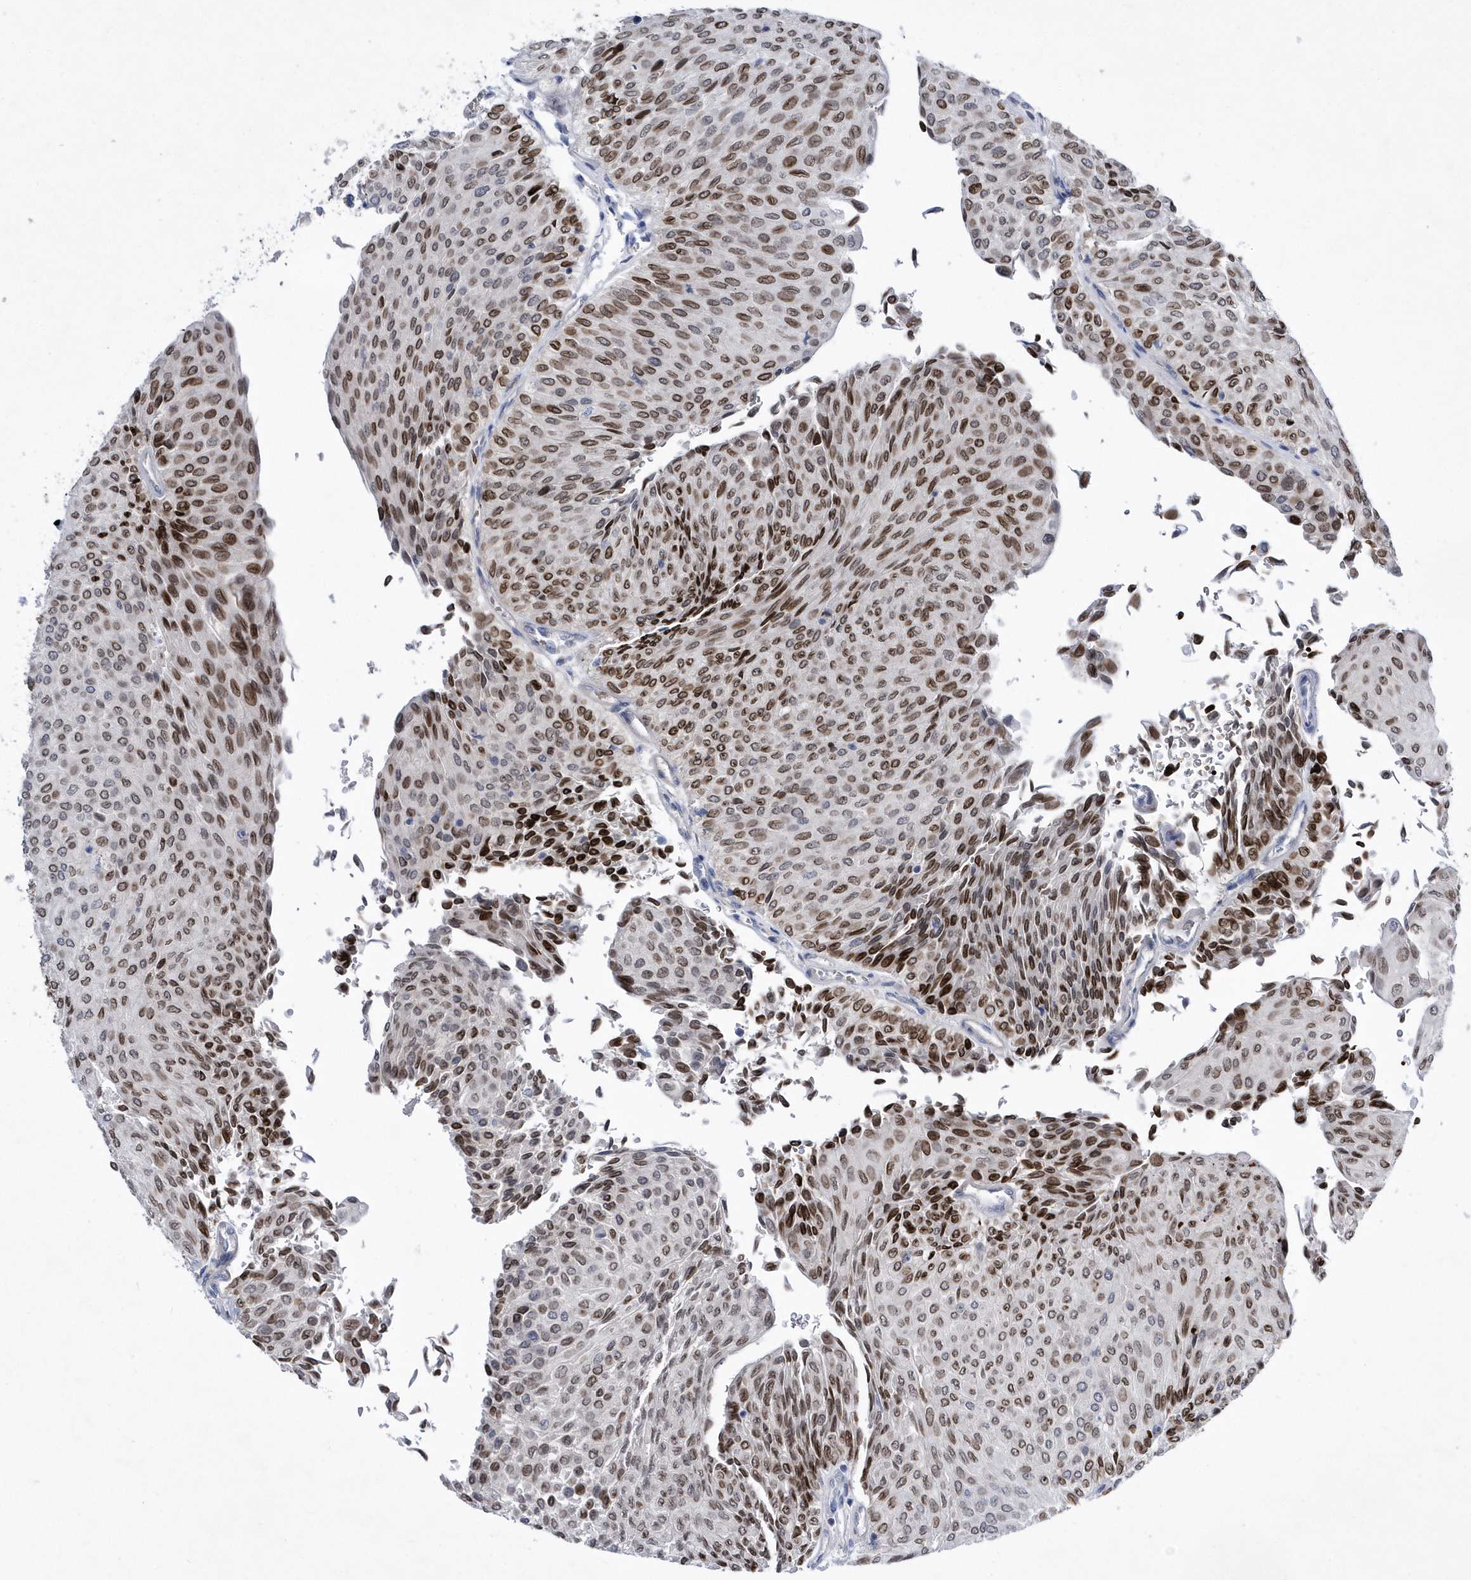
{"staining": {"intensity": "moderate", "quantity": ">75%", "location": "cytoplasmic/membranous,nuclear"}, "tissue": "urothelial cancer", "cell_type": "Tumor cells", "image_type": "cancer", "snomed": [{"axis": "morphology", "description": "Urothelial carcinoma, Low grade"}, {"axis": "topography", "description": "Urinary bladder"}], "caption": "Urothelial carcinoma (low-grade) tissue reveals moderate cytoplasmic/membranous and nuclear expression in approximately >75% of tumor cells Using DAB (3,3'-diaminobenzidine) (brown) and hematoxylin (blue) stains, captured at high magnification using brightfield microscopy.", "gene": "ZNF875", "patient": {"sex": "male", "age": 78}}